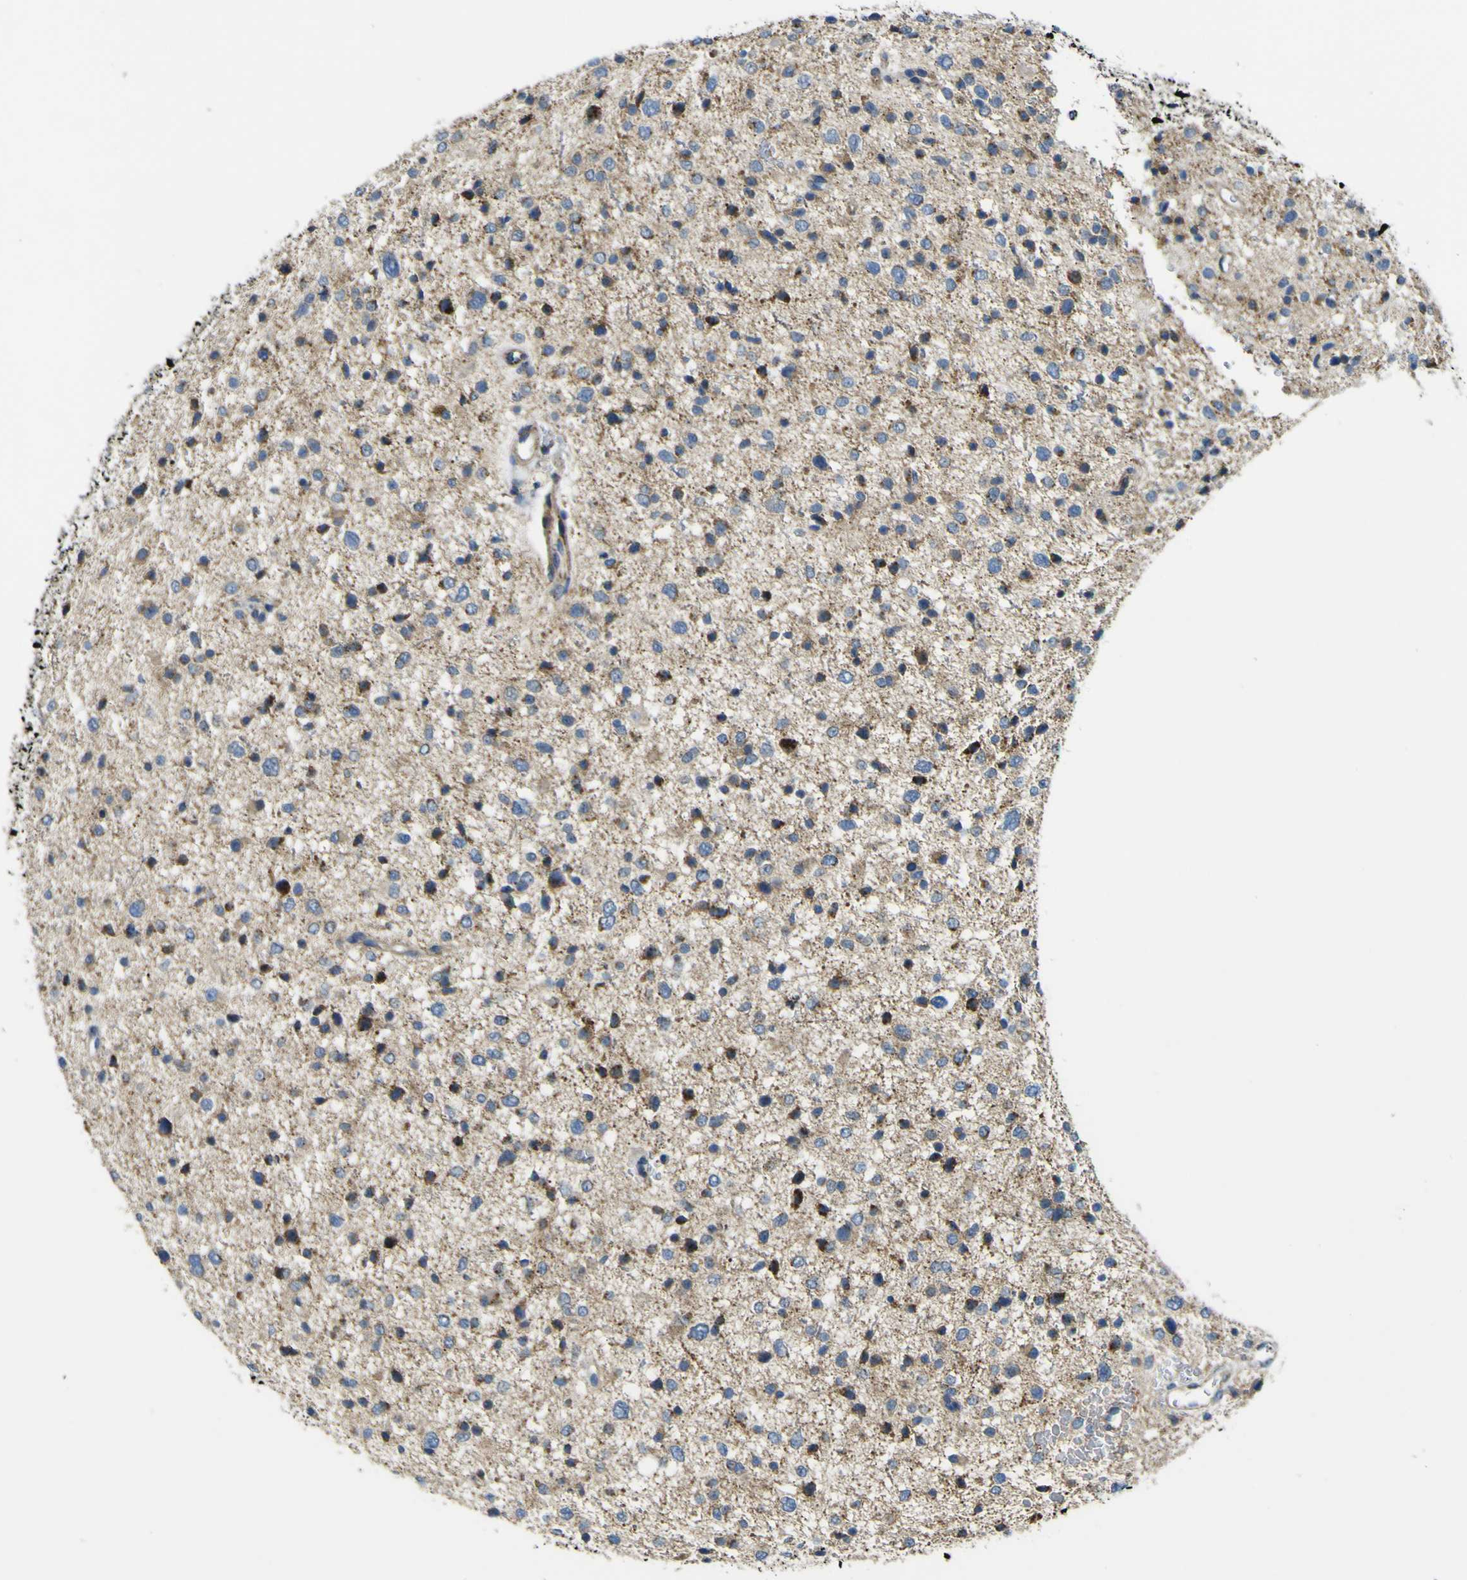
{"staining": {"intensity": "strong", "quantity": "25%-75%", "location": "cytoplasmic/membranous"}, "tissue": "glioma", "cell_type": "Tumor cells", "image_type": "cancer", "snomed": [{"axis": "morphology", "description": "Glioma, malignant, Low grade"}, {"axis": "topography", "description": "Brain"}], "caption": "Immunohistochemical staining of malignant glioma (low-grade) reveals high levels of strong cytoplasmic/membranous staining in approximately 25%-75% of tumor cells.", "gene": "ALDH18A1", "patient": {"sex": "female", "age": 37}}